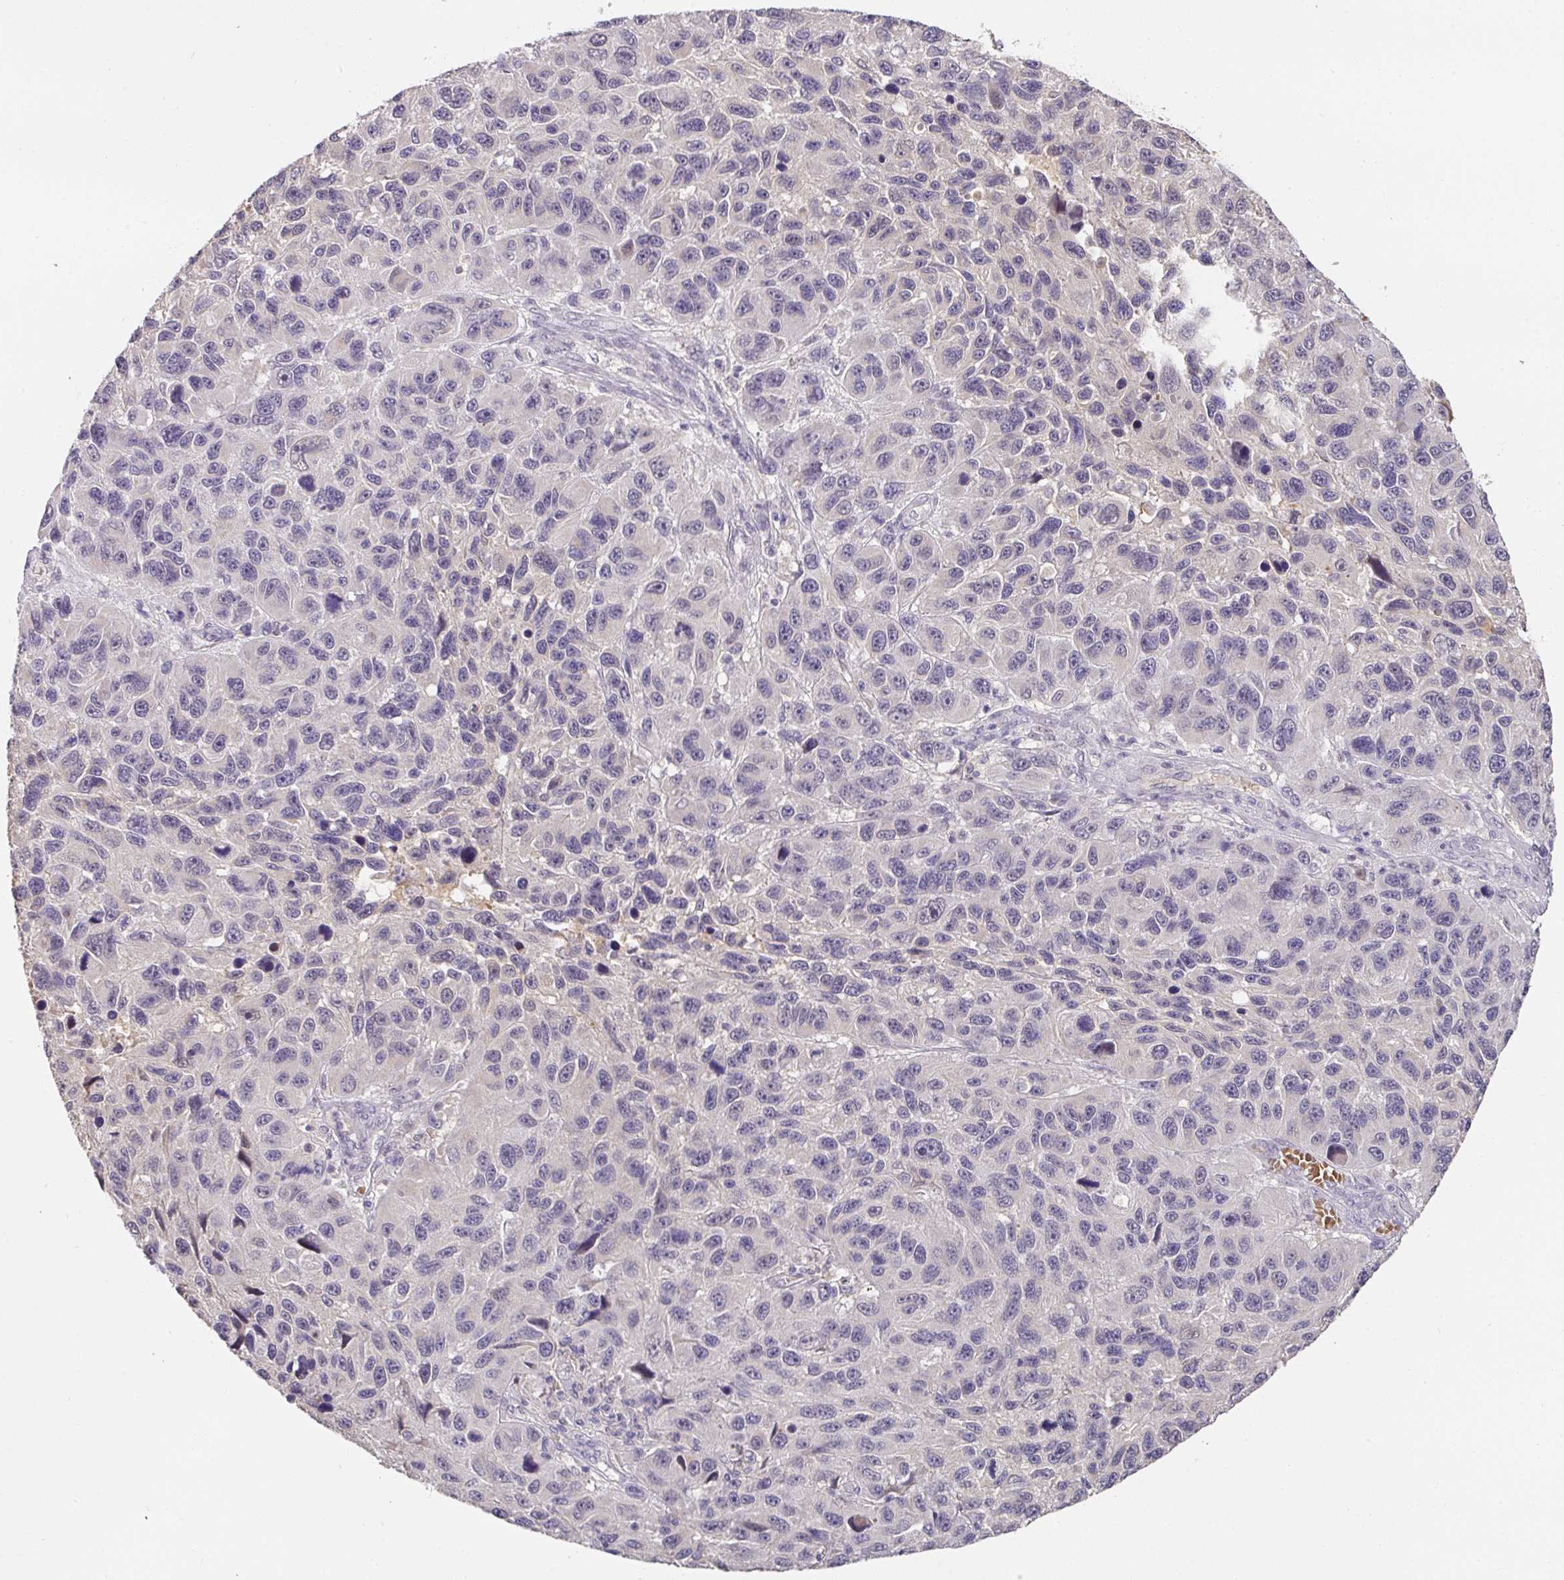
{"staining": {"intensity": "negative", "quantity": "none", "location": "none"}, "tissue": "melanoma", "cell_type": "Tumor cells", "image_type": "cancer", "snomed": [{"axis": "morphology", "description": "Malignant melanoma, NOS"}, {"axis": "topography", "description": "Skin"}], "caption": "The micrograph reveals no staining of tumor cells in malignant melanoma.", "gene": "FOXN4", "patient": {"sex": "male", "age": 53}}